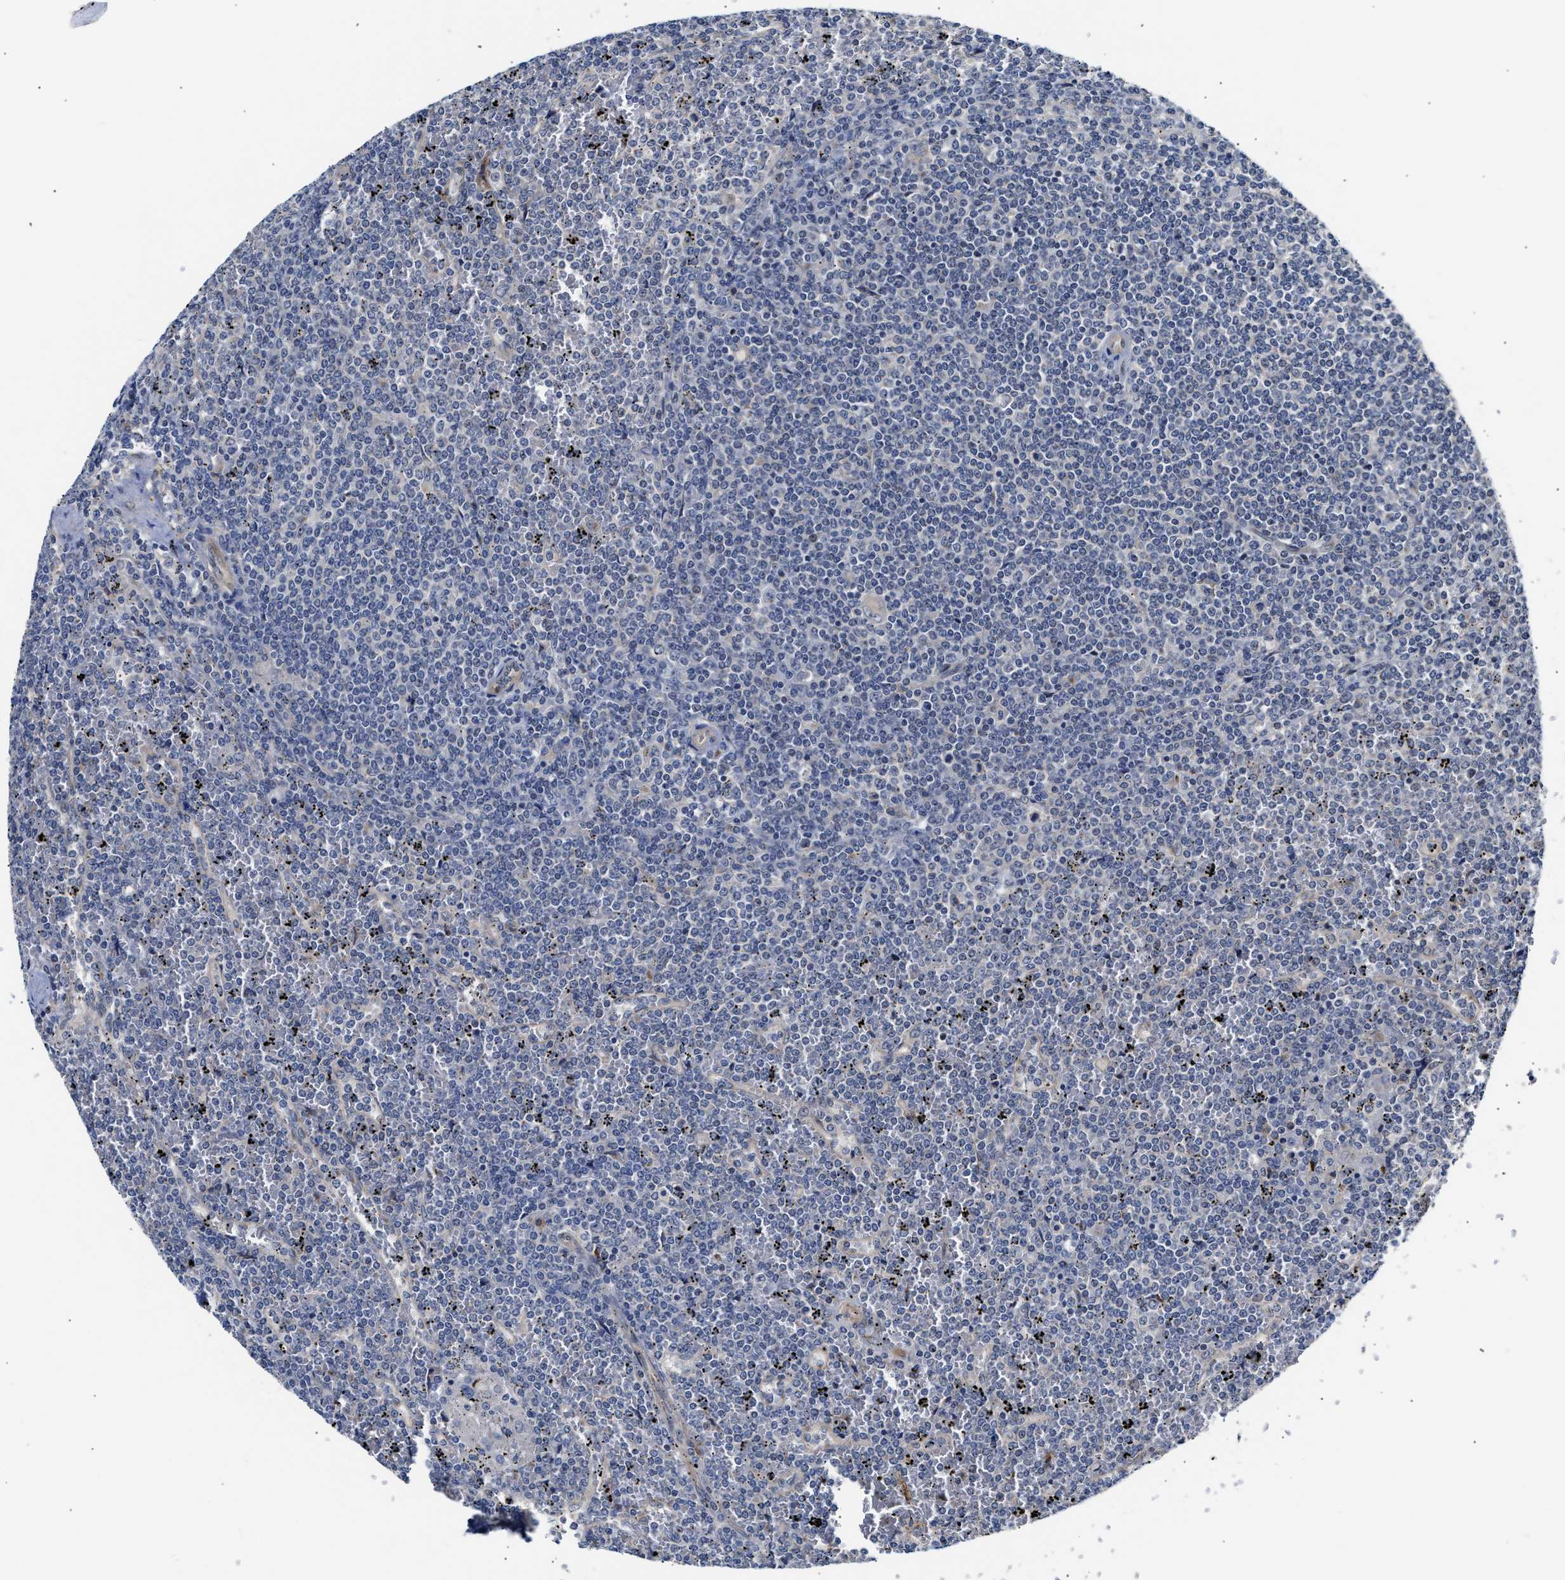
{"staining": {"intensity": "negative", "quantity": "none", "location": "none"}, "tissue": "lymphoma", "cell_type": "Tumor cells", "image_type": "cancer", "snomed": [{"axis": "morphology", "description": "Malignant lymphoma, non-Hodgkin's type, Low grade"}, {"axis": "topography", "description": "Spleen"}], "caption": "An immunohistochemistry micrograph of lymphoma is shown. There is no staining in tumor cells of lymphoma. (Stains: DAB (3,3'-diaminobenzidine) immunohistochemistry (IHC) with hematoxylin counter stain, Microscopy: brightfield microscopy at high magnification).", "gene": "CCDC146", "patient": {"sex": "female", "age": 19}}